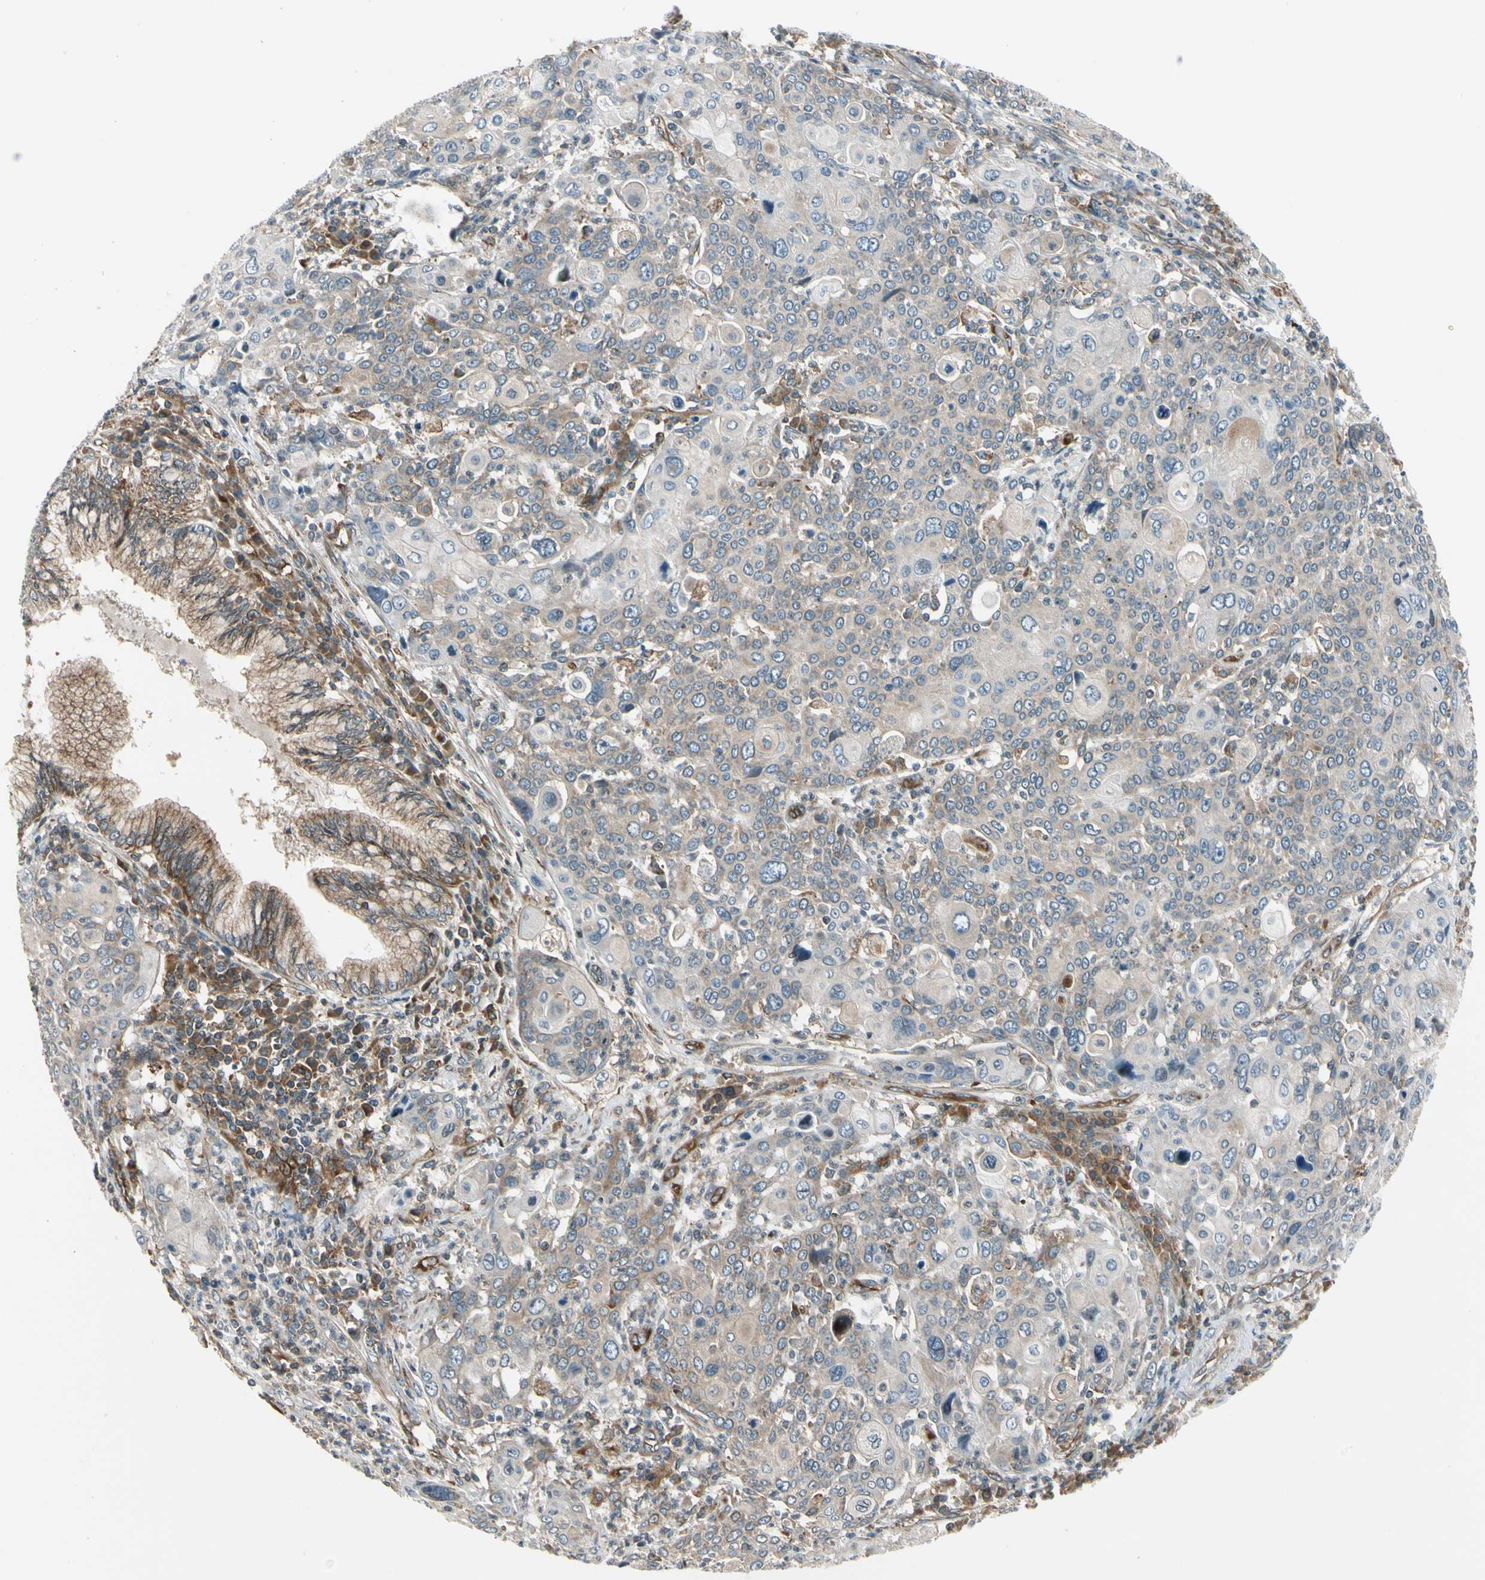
{"staining": {"intensity": "weak", "quantity": "<25%", "location": "cytoplasmic/membranous"}, "tissue": "cervical cancer", "cell_type": "Tumor cells", "image_type": "cancer", "snomed": [{"axis": "morphology", "description": "Squamous cell carcinoma, NOS"}, {"axis": "topography", "description": "Cervix"}], "caption": "Tumor cells are negative for protein expression in human cervical squamous cell carcinoma.", "gene": "TRIO", "patient": {"sex": "female", "age": 40}}